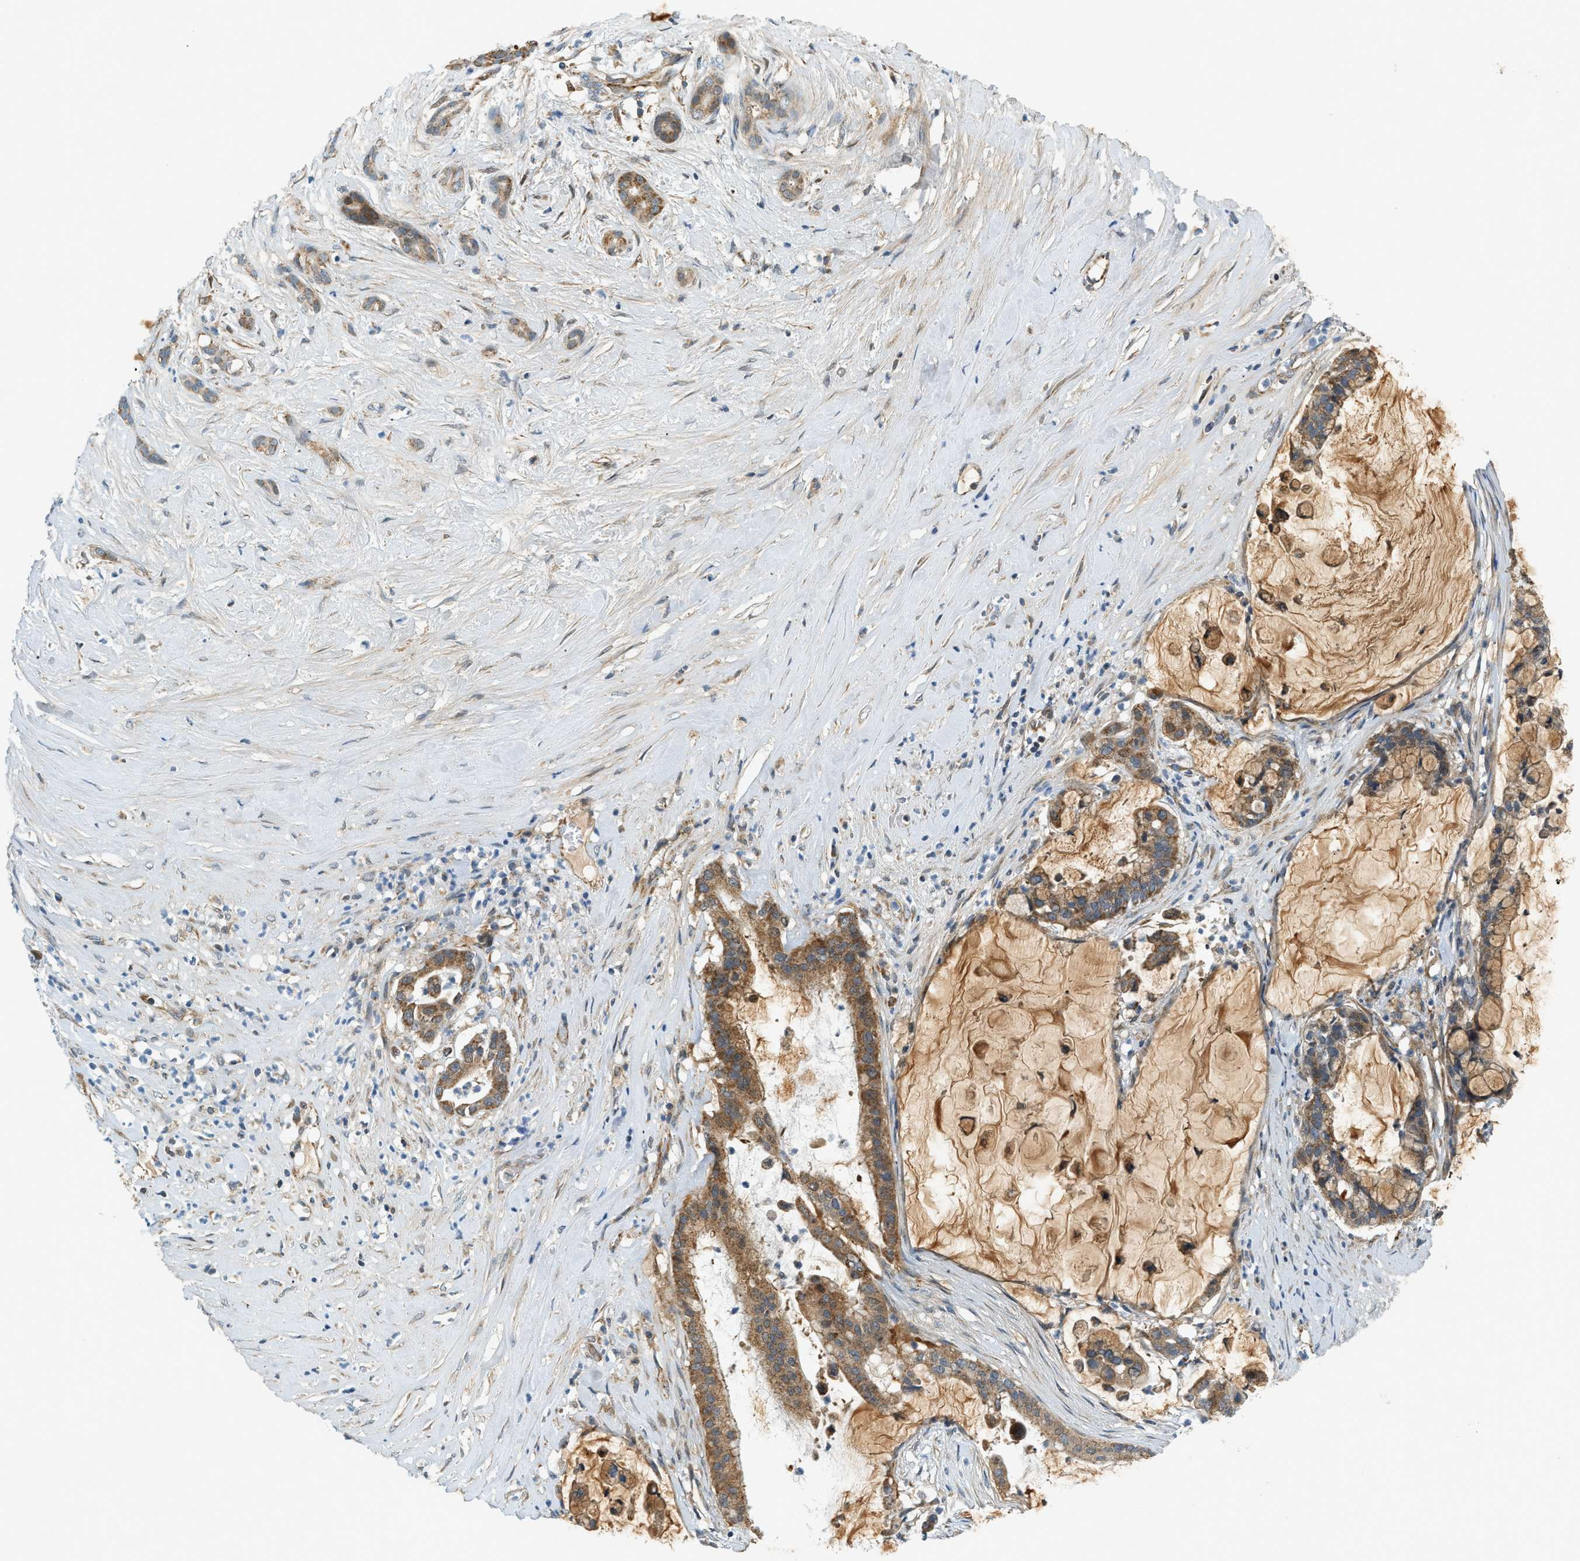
{"staining": {"intensity": "moderate", "quantity": ">75%", "location": "cytoplasmic/membranous"}, "tissue": "pancreatic cancer", "cell_type": "Tumor cells", "image_type": "cancer", "snomed": [{"axis": "morphology", "description": "Adenocarcinoma, NOS"}, {"axis": "topography", "description": "Pancreas"}], "caption": "Pancreatic cancer stained with immunohistochemistry displays moderate cytoplasmic/membranous staining in about >75% of tumor cells.", "gene": "PIGG", "patient": {"sex": "male", "age": 41}}